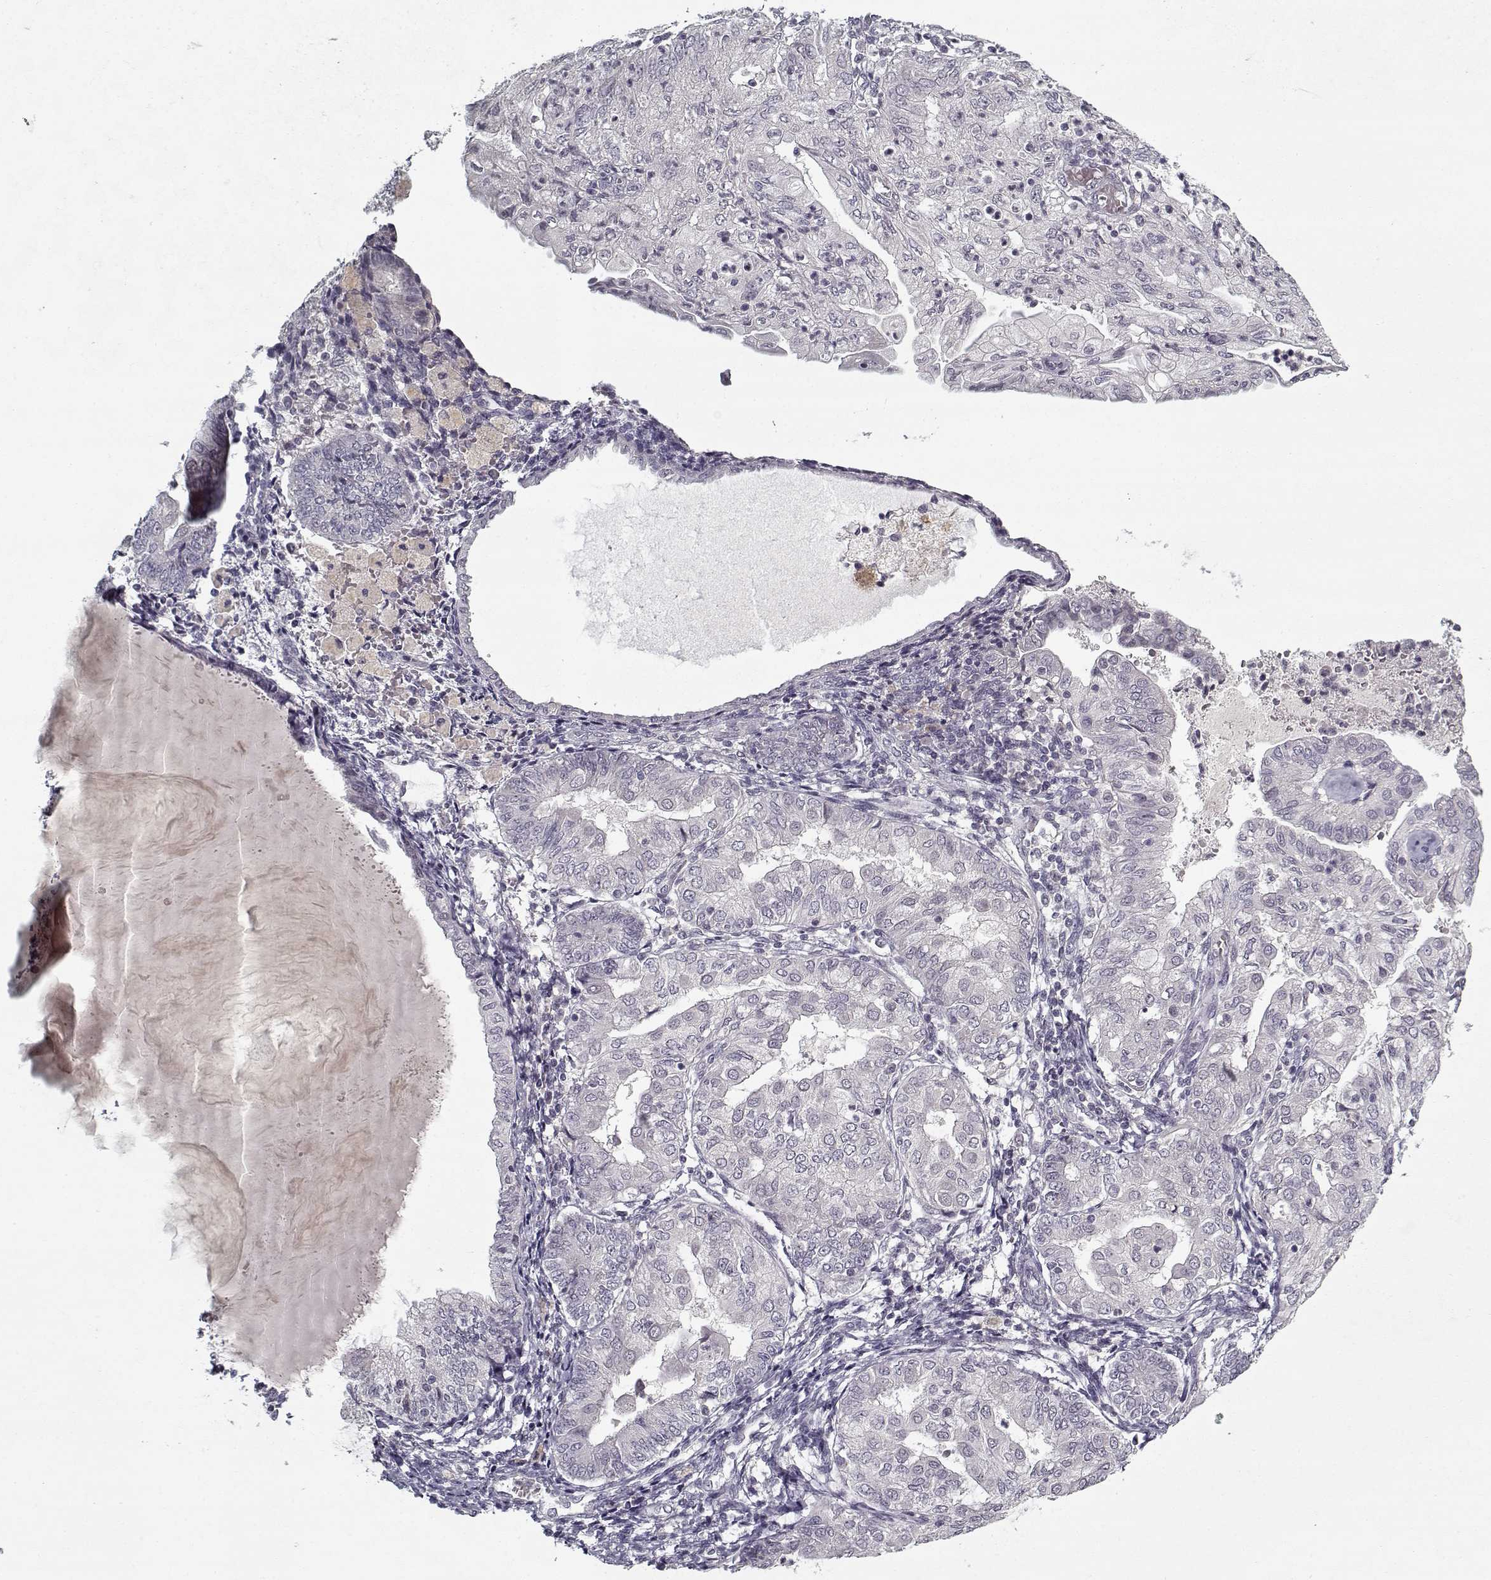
{"staining": {"intensity": "negative", "quantity": "none", "location": "none"}, "tissue": "endometrial cancer", "cell_type": "Tumor cells", "image_type": "cancer", "snomed": [{"axis": "morphology", "description": "Adenocarcinoma, NOS"}, {"axis": "topography", "description": "Endometrium"}], "caption": "An immunohistochemistry (IHC) micrograph of adenocarcinoma (endometrial) is shown. There is no staining in tumor cells of adenocarcinoma (endometrial).", "gene": "LAMA2", "patient": {"sex": "female", "age": 68}}